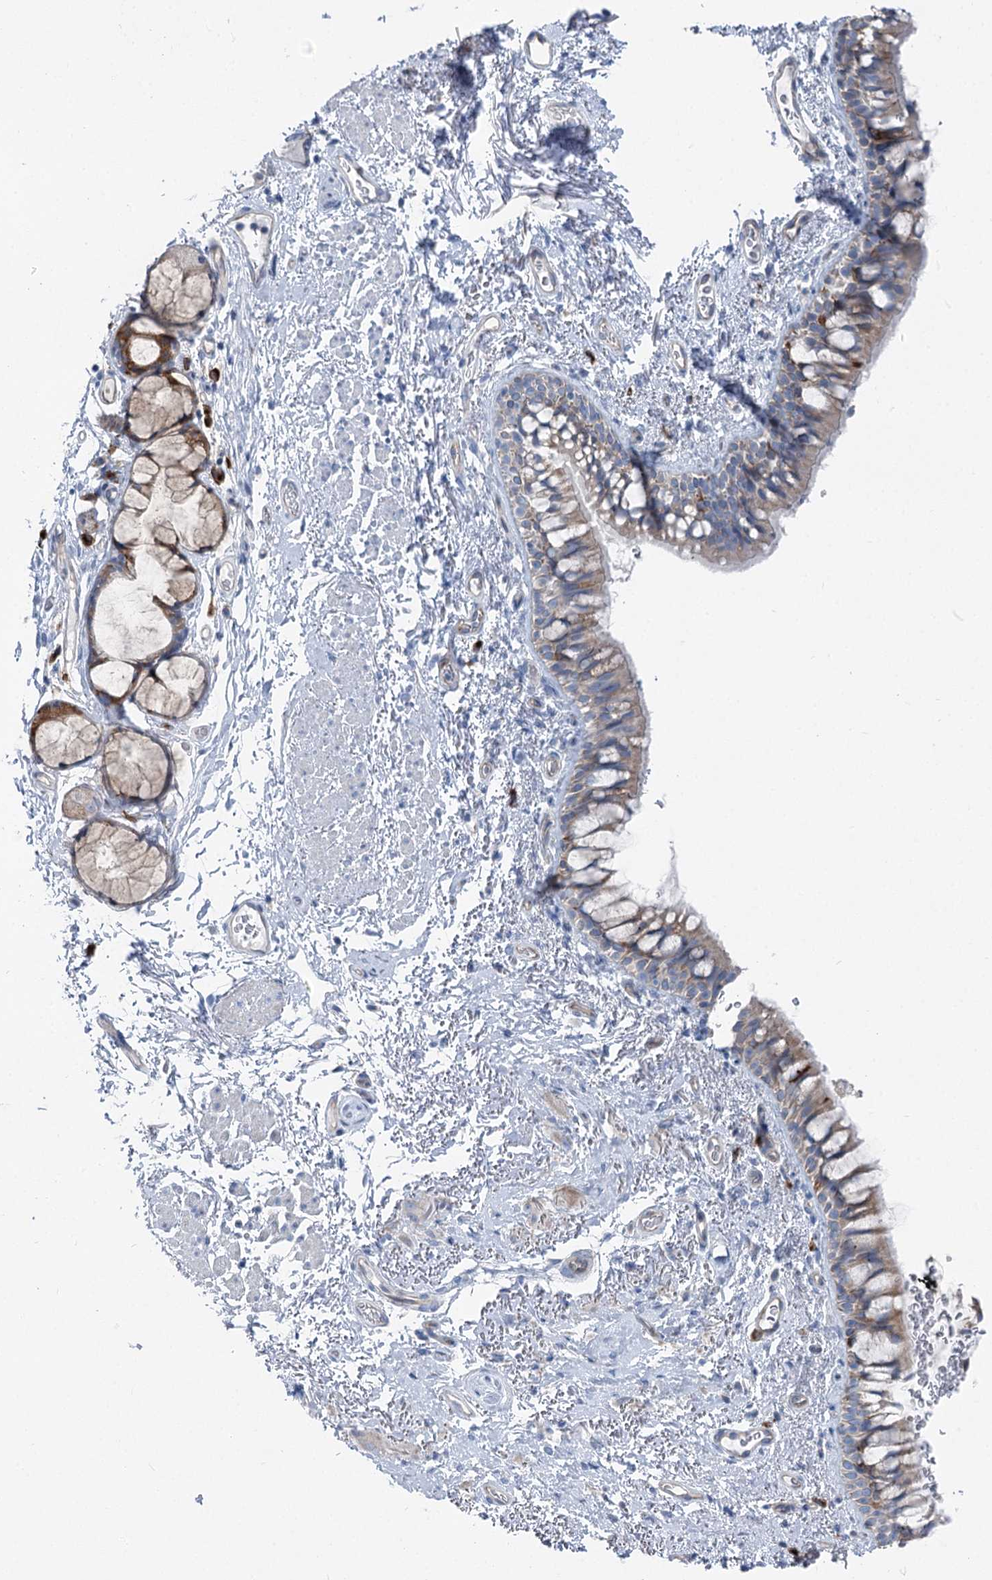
{"staining": {"intensity": "negative", "quantity": "none", "location": "none"}, "tissue": "bronchus", "cell_type": "Respiratory epithelial cells", "image_type": "normal", "snomed": [{"axis": "morphology", "description": "Normal tissue, NOS"}, {"axis": "topography", "description": "Cartilage tissue"}, {"axis": "topography", "description": "Bronchus"}], "caption": "Bronchus stained for a protein using IHC displays no expression respiratory epithelial cells.", "gene": "POGLUT1", "patient": {"sex": "female", "age": 73}}